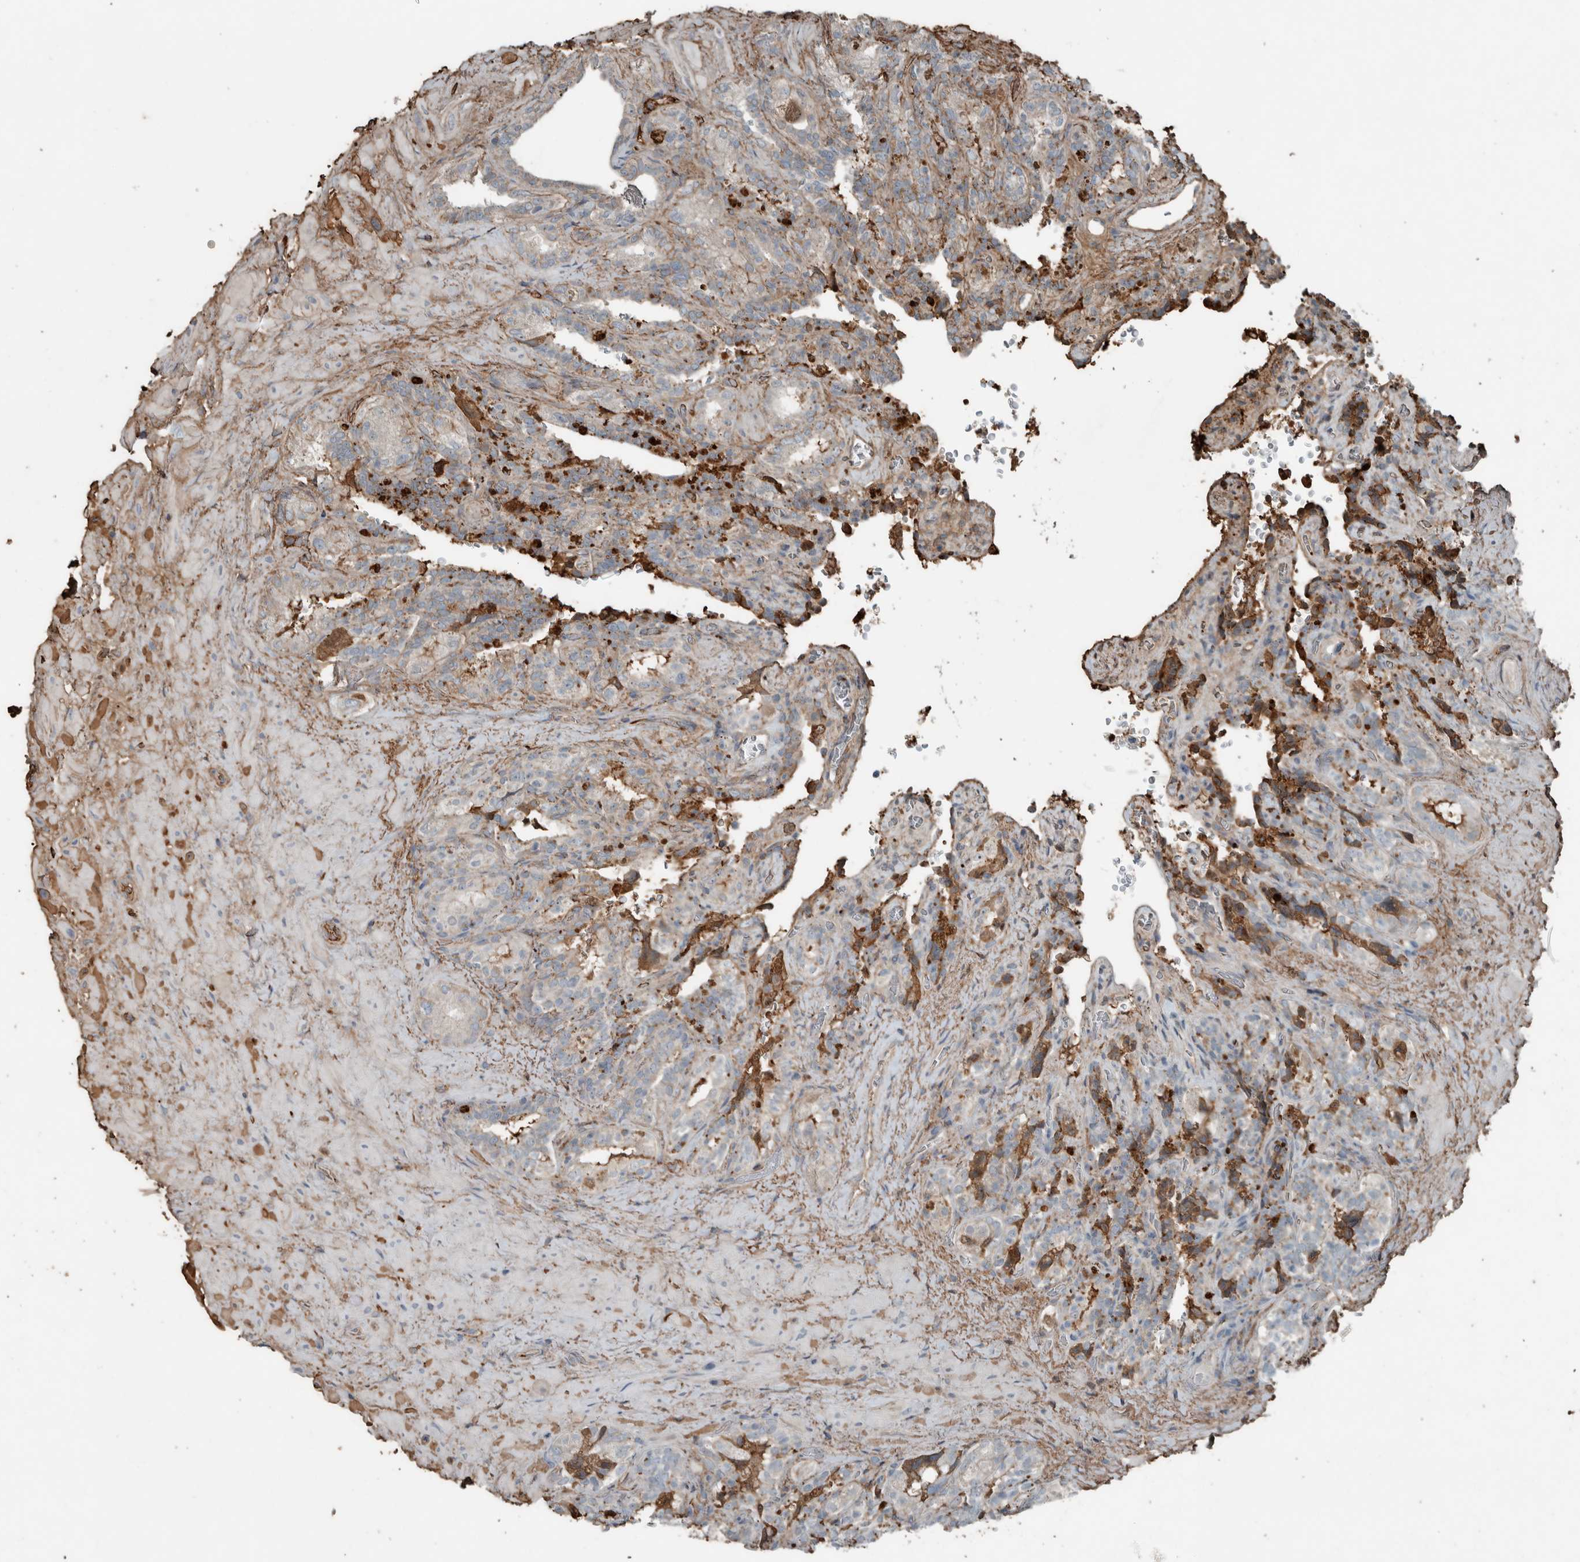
{"staining": {"intensity": "moderate", "quantity": "25%-75%", "location": "cytoplasmic/membranous"}, "tissue": "seminal vesicle", "cell_type": "Glandular cells", "image_type": "normal", "snomed": [{"axis": "morphology", "description": "Normal tissue, NOS"}, {"axis": "topography", "description": "Prostate"}, {"axis": "topography", "description": "Seminal veicle"}], "caption": "Protein expression by immunohistochemistry displays moderate cytoplasmic/membranous positivity in about 25%-75% of glandular cells in unremarkable seminal vesicle.", "gene": "USP34", "patient": {"sex": "male", "age": 67}}